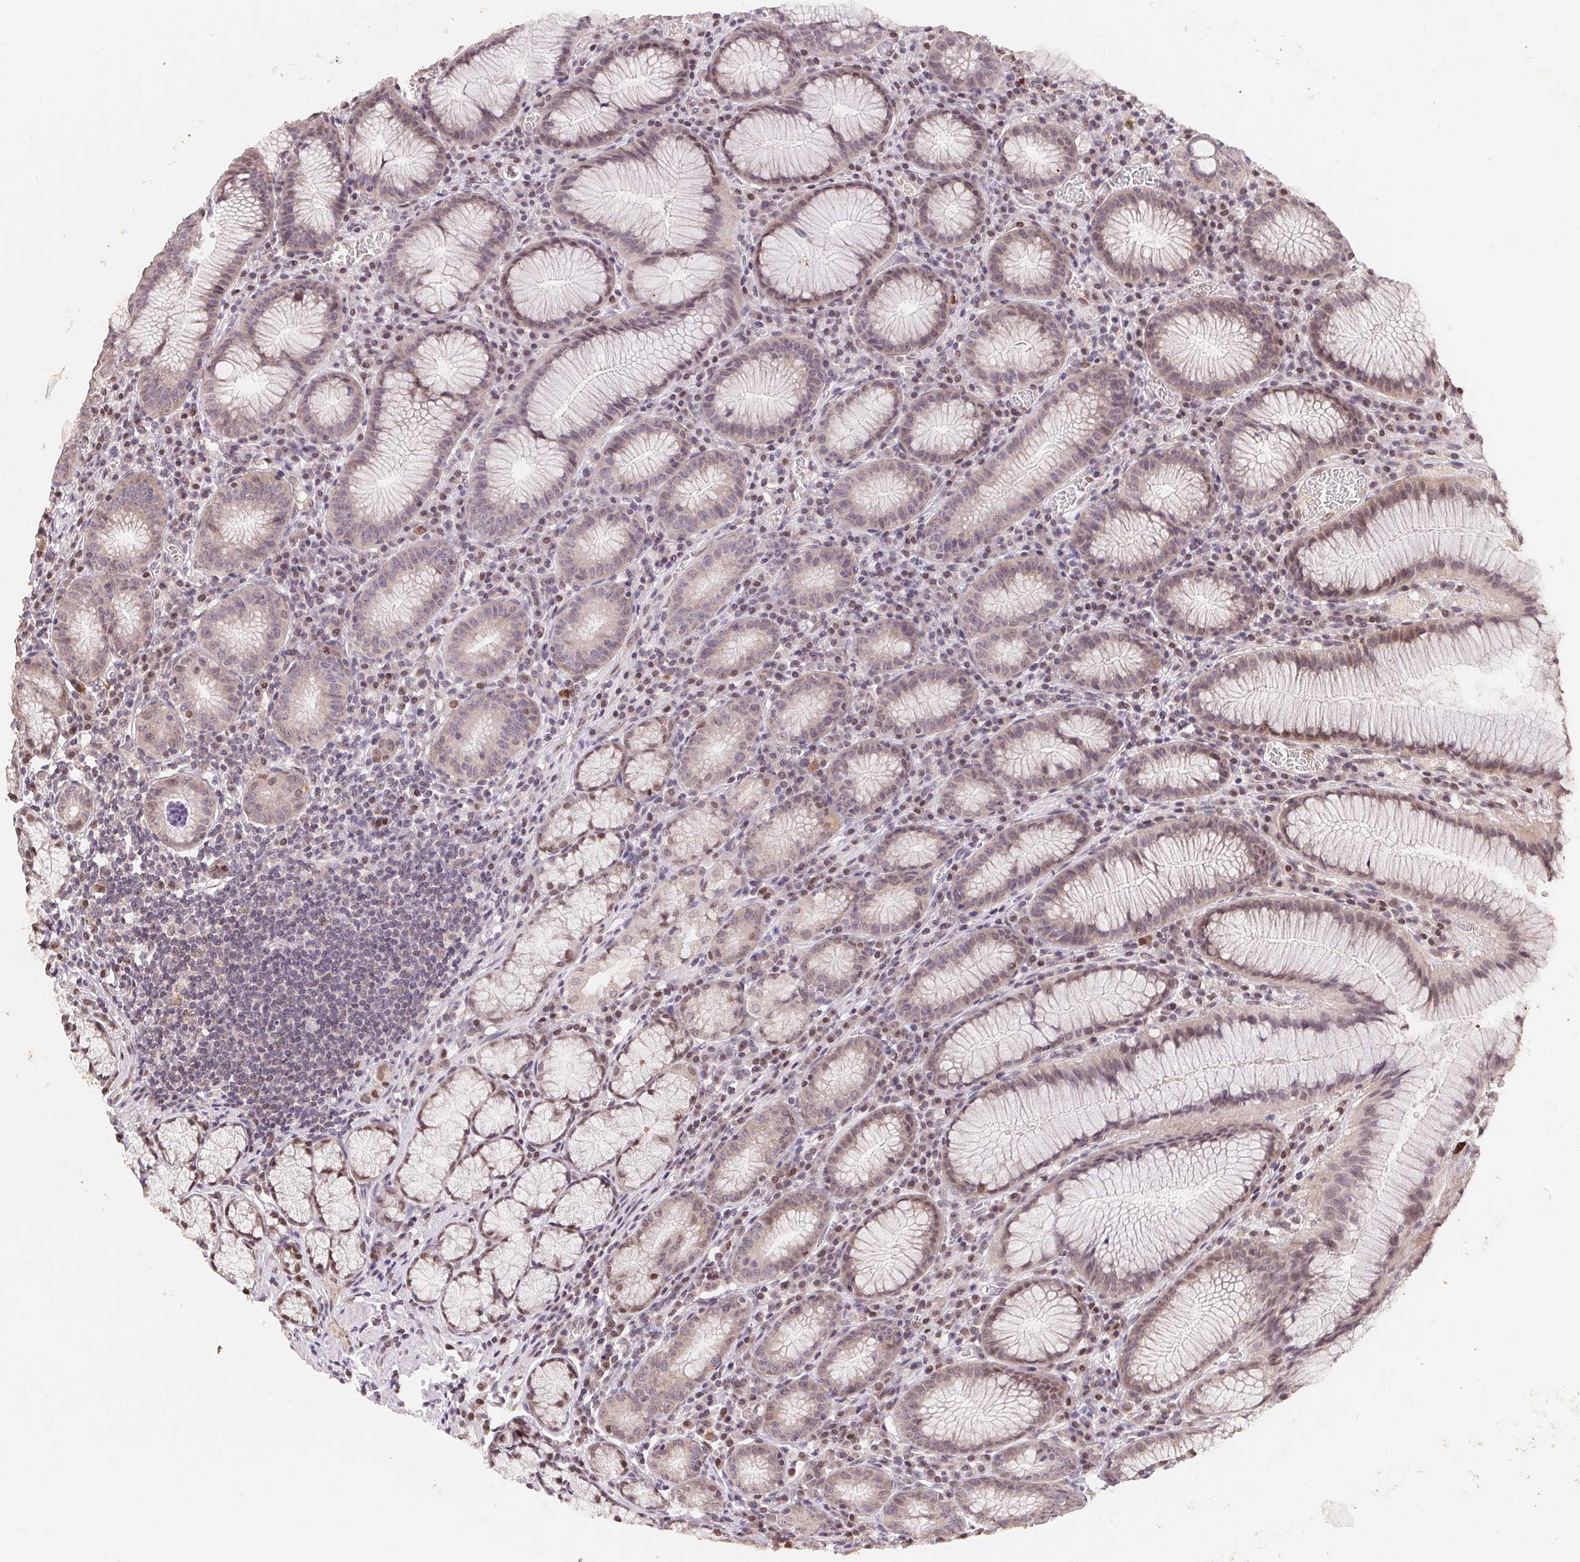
{"staining": {"intensity": "moderate", "quantity": "25%-75%", "location": "nuclear"}, "tissue": "stomach", "cell_type": "Glandular cells", "image_type": "normal", "snomed": [{"axis": "morphology", "description": "Normal tissue, NOS"}, {"axis": "topography", "description": "Stomach"}], "caption": "The photomicrograph displays a brown stain indicating the presence of a protein in the nuclear of glandular cells in stomach.", "gene": "HMGN3", "patient": {"sex": "male", "age": 55}}